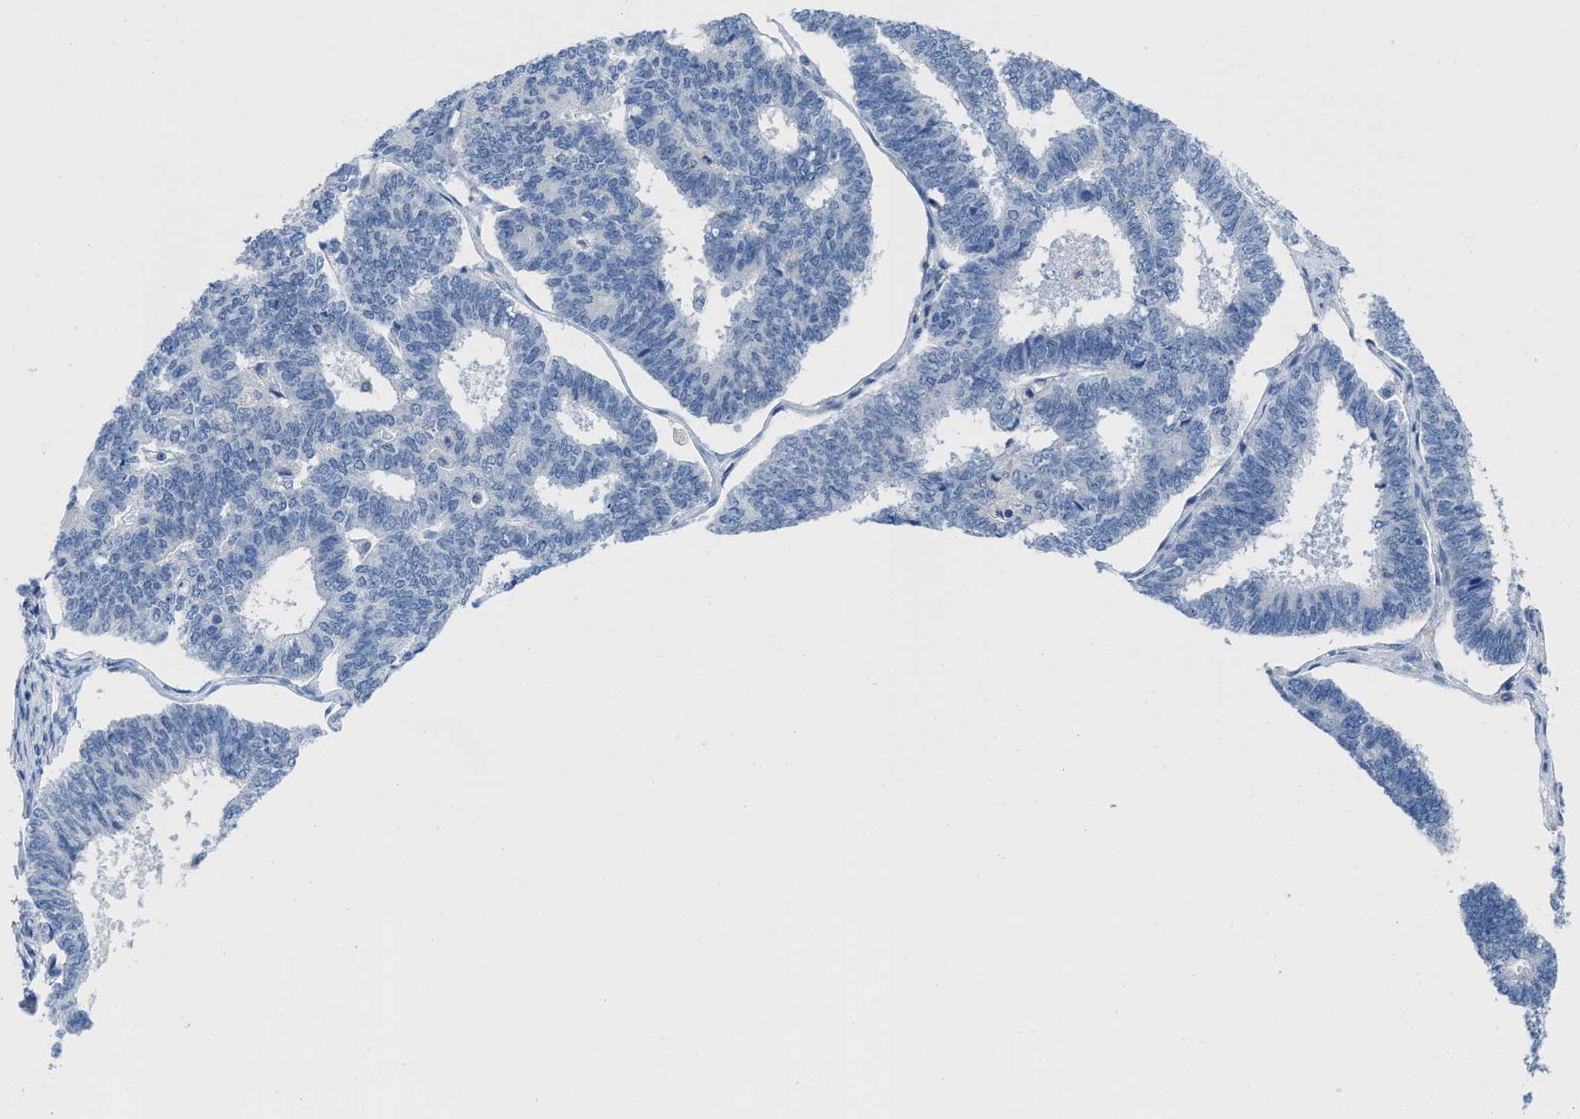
{"staining": {"intensity": "negative", "quantity": "none", "location": "none"}, "tissue": "endometrial cancer", "cell_type": "Tumor cells", "image_type": "cancer", "snomed": [{"axis": "morphology", "description": "Adenocarcinoma, NOS"}, {"axis": "topography", "description": "Endometrium"}], "caption": "The photomicrograph reveals no staining of tumor cells in endometrial cancer (adenocarcinoma).", "gene": "PYY", "patient": {"sex": "female", "age": 70}}